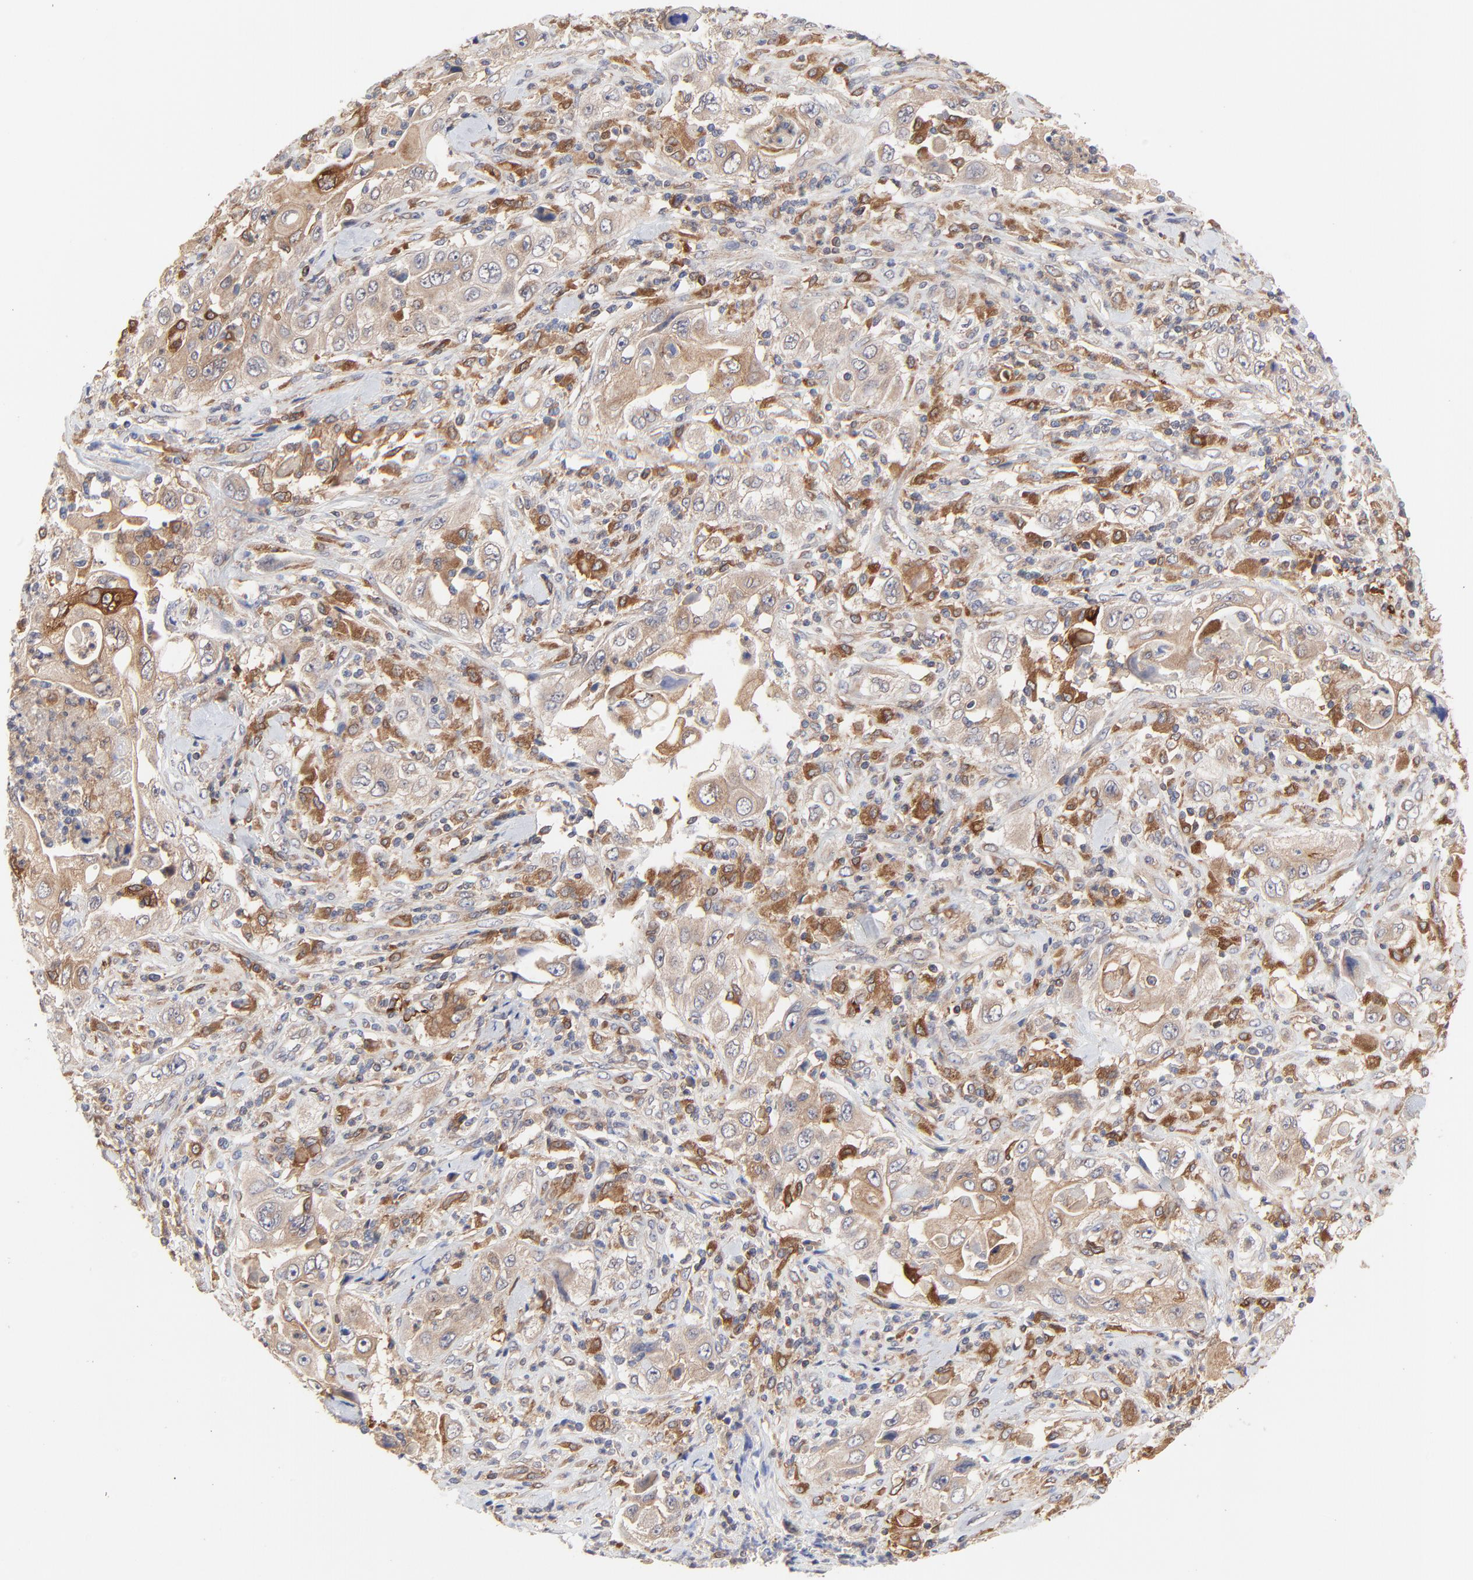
{"staining": {"intensity": "moderate", "quantity": ">75%", "location": "cytoplasmic/membranous"}, "tissue": "pancreatic cancer", "cell_type": "Tumor cells", "image_type": "cancer", "snomed": [{"axis": "morphology", "description": "Adenocarcinoma, NOS"}, {"axis": "topography", "description": "Pancreas"}], "caption": "Pancreatic cancer stained with DAB immunohistochemistry exhibits medium levels of moderate cytoplasmic/membranous staining in approximately >75% of tumor cells. (DAB (3,3'-diaminobenzidine) = brown stain, brightfield microscopy at high magnification).", "gene": "RAB9A", "patient": {"sex": "male", "age": 70}}